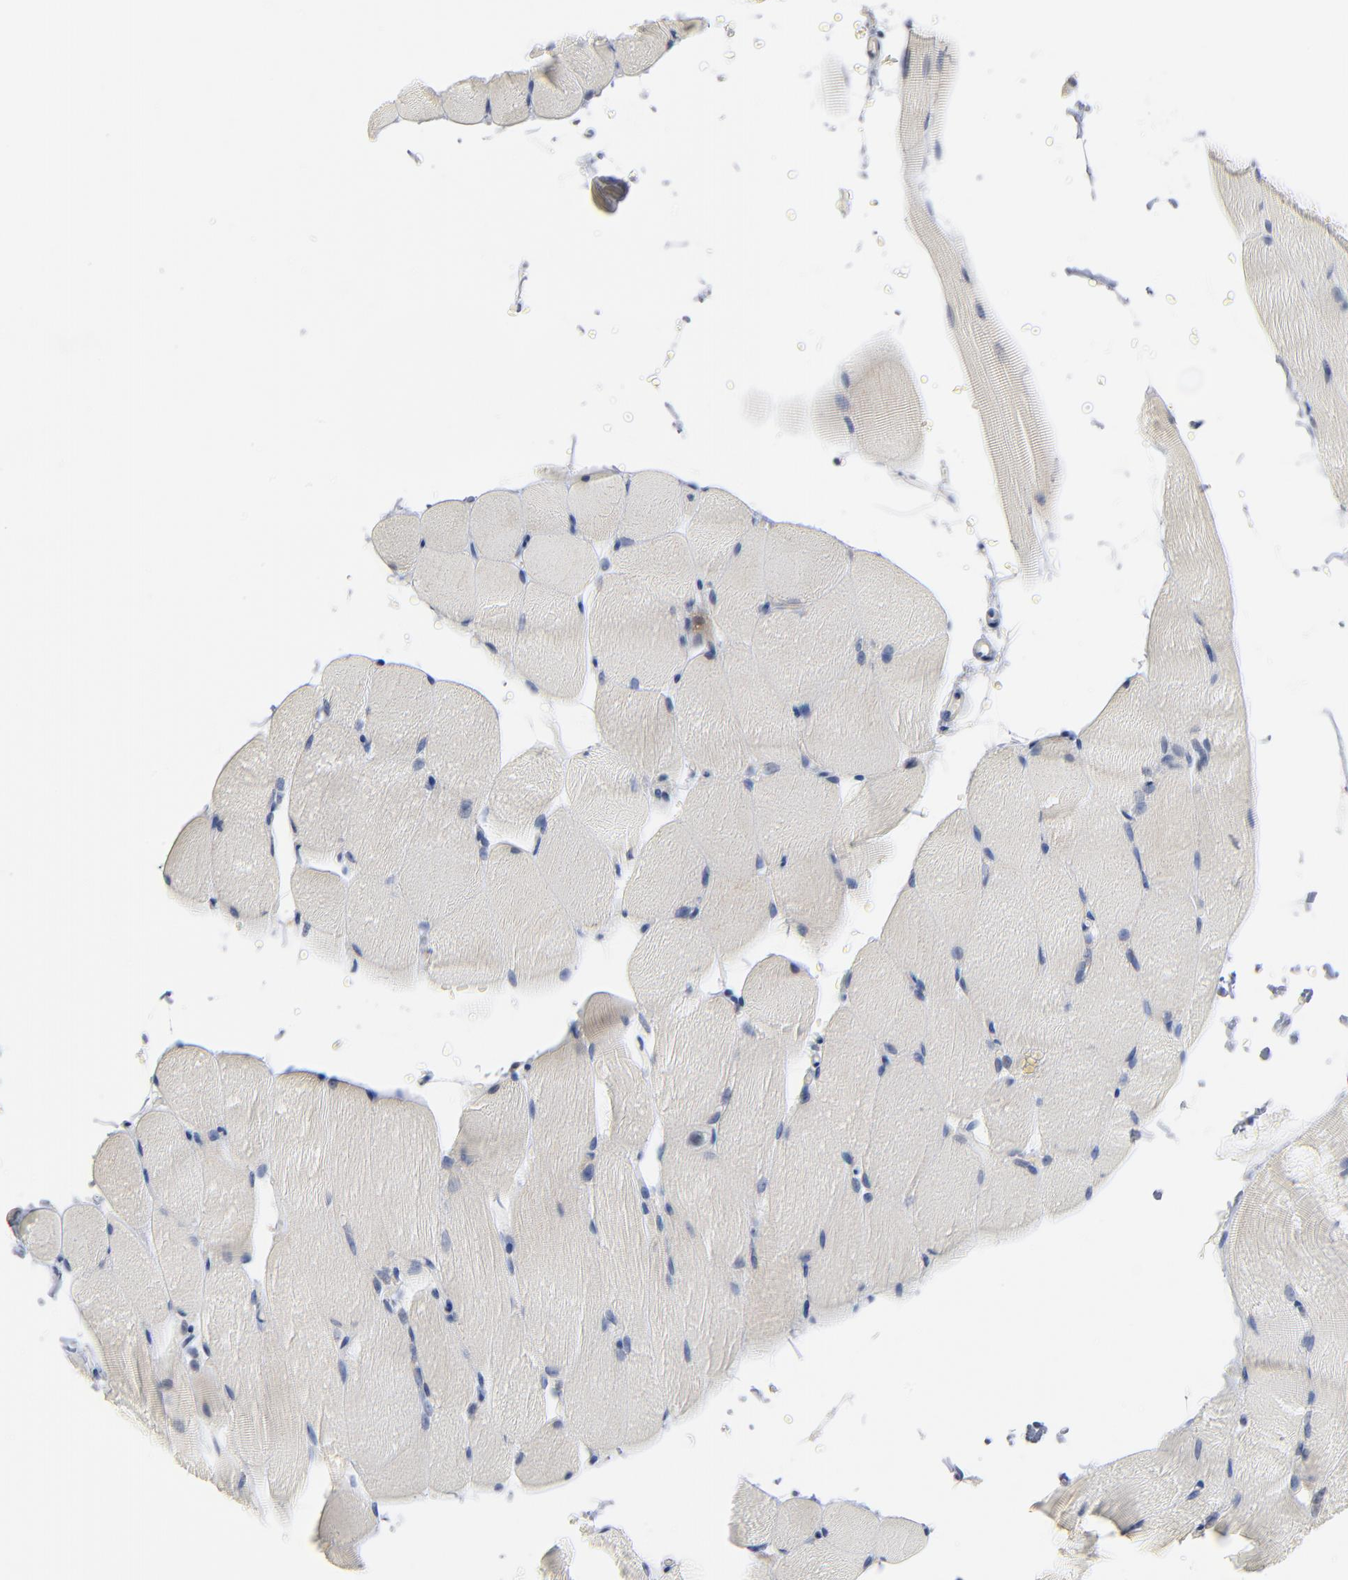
{"staining": {"intensity": "negative", "quantity": "none", "location": "none"}, "tissue": "skeletal muscle", "cell_type": "Myocytes", "image_type": "normal", "snomed": [{"axis": "morphology", "description": "Normal tissue, NOS"}, {"axis": "topography", "description": "Skeletal muscle"}], "caption": "Immunohistochemistry micrograph of benign human skeletal muscle stained for a protein (brown), which exhibits no positivity in myocytes.", "gene": "EPCAM", "patient": {"sex": "female", "age": 37}}